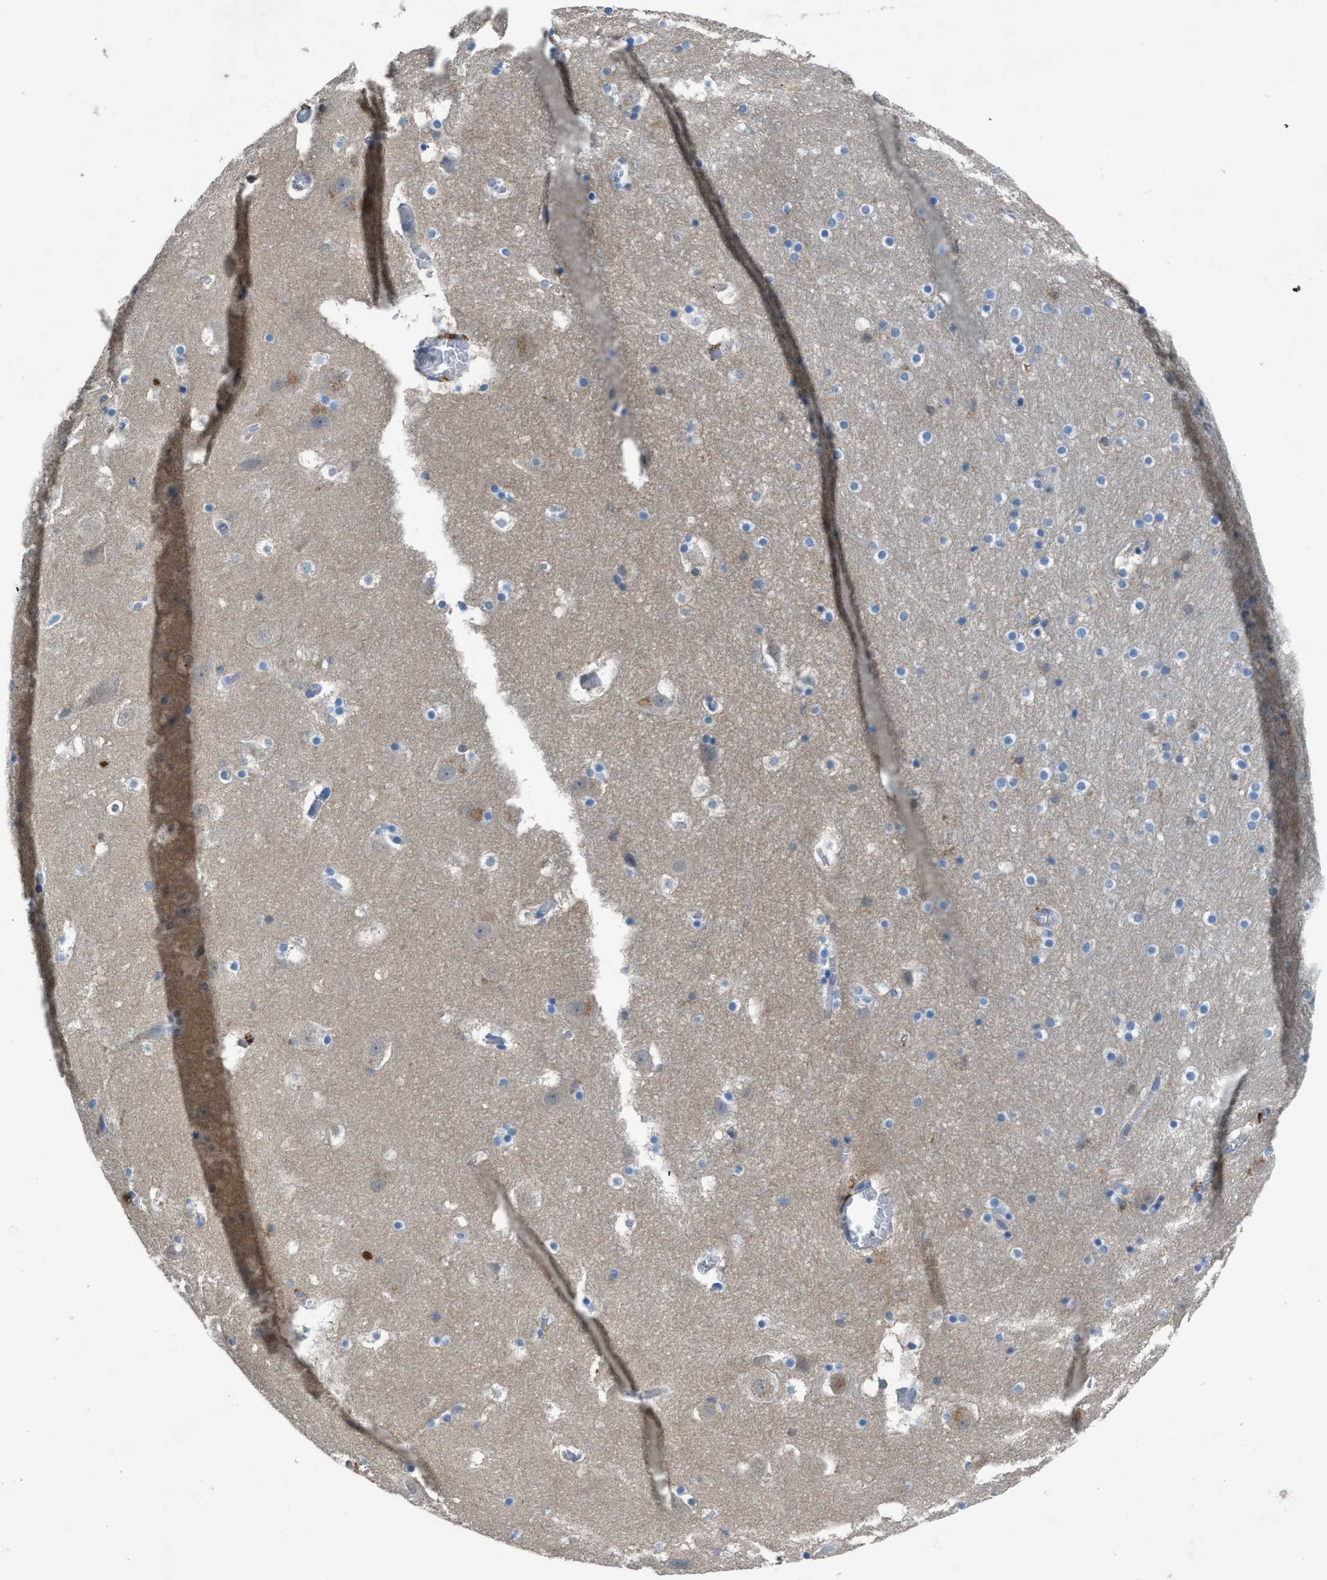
{"staining": {"intensity": "negative", "quantity": "none", "location": "none"}, "tissue": "hippocampus", "cell_type": "Glial cells", "image_type": "normal", "snomed": [{"axis": "morphology", "description": "Normal tissue, NOS"}, {"axis": "topography", "description": "Hippocampus"}], "caption": "Micrograph shows no protein staining in glial cells of unremarkable hippocampus.", "gene": "PTGFRN", "patient": {"sex": "male", "age": 45}}